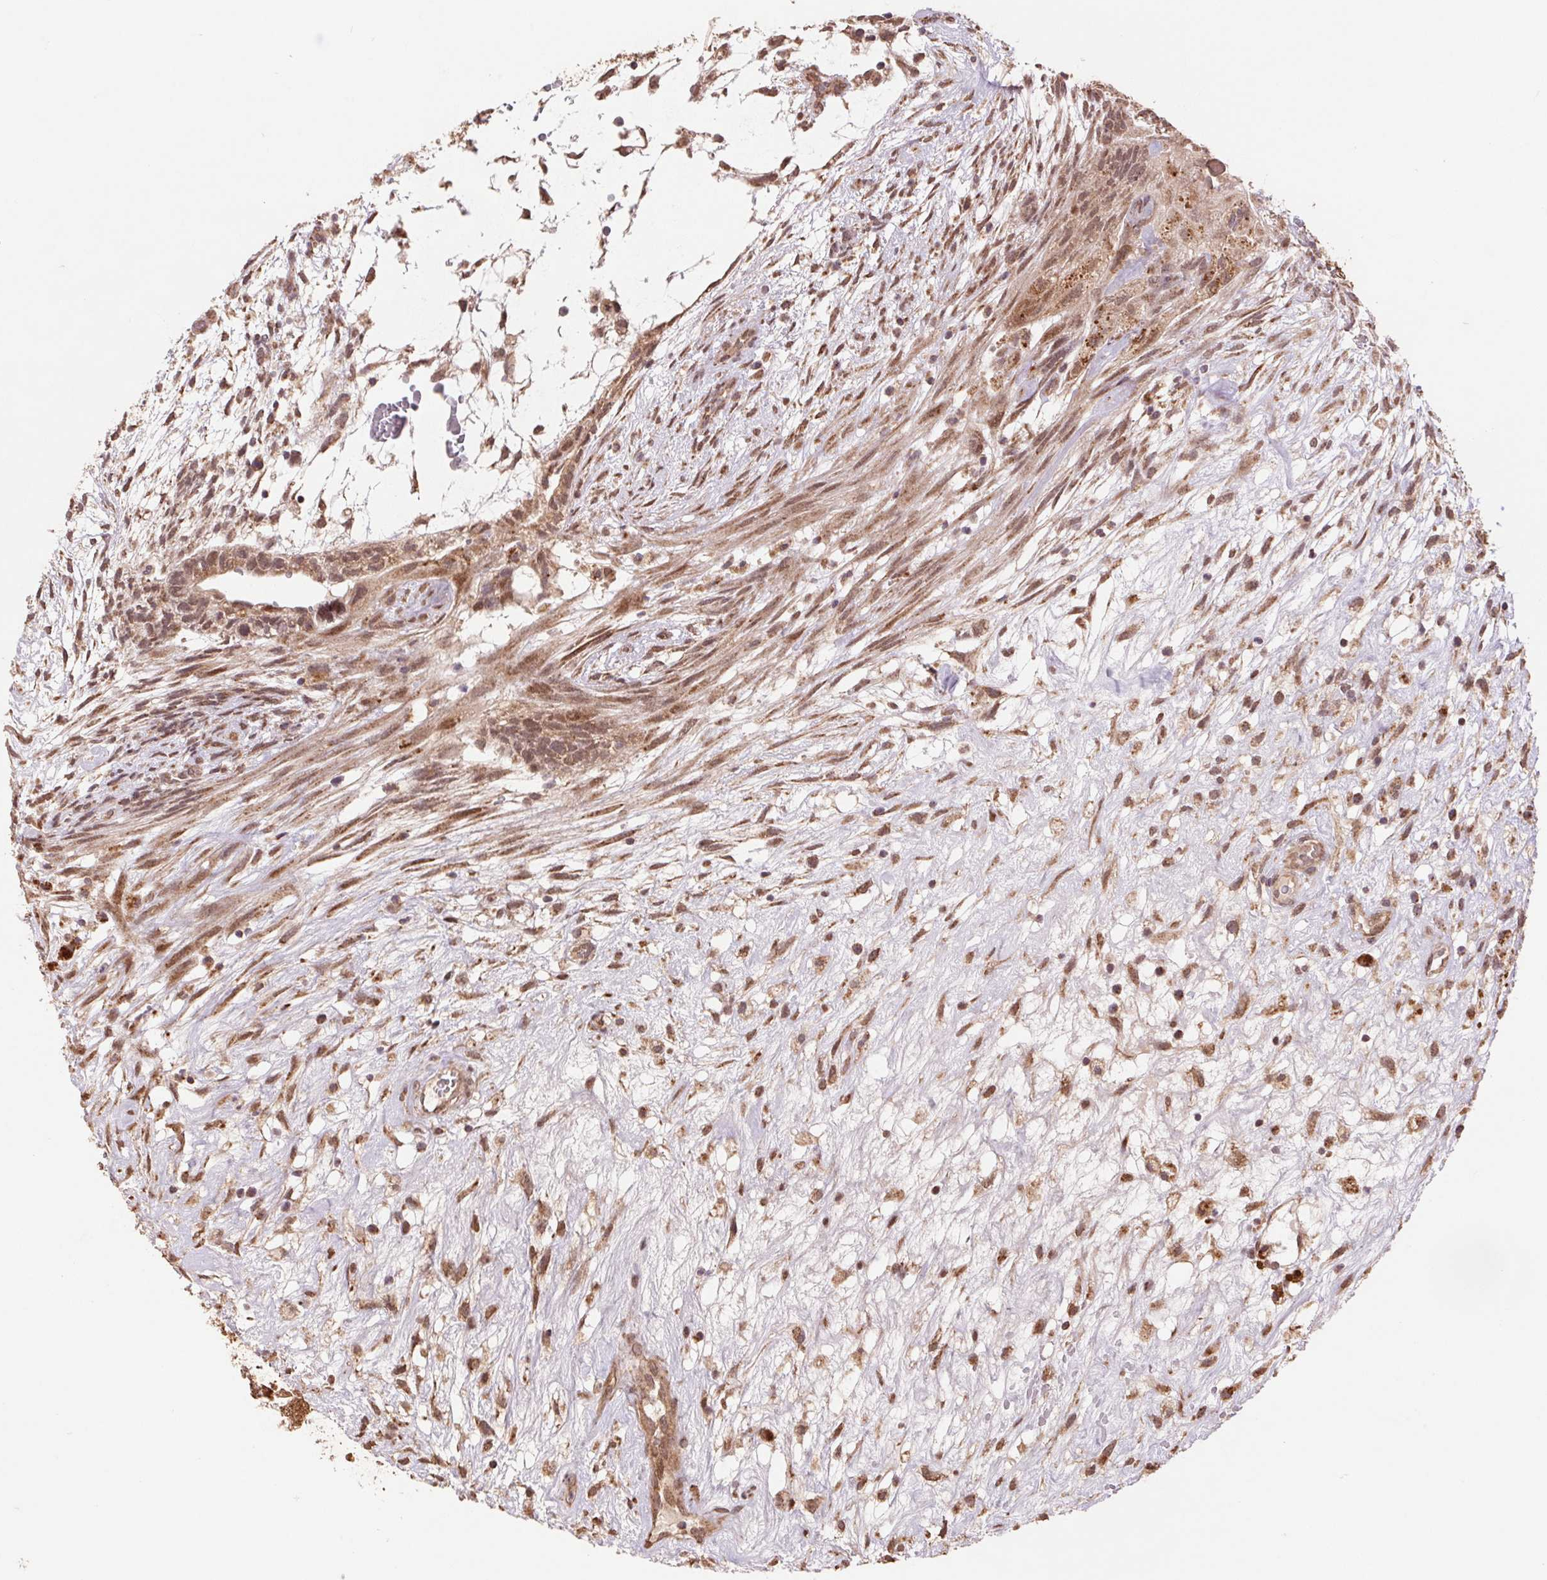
{"staining": {"intensity": "moderate", "quantity": ">75%", "location": "cytoplasmic/membranous,nuclear"}, "tissue": "testis cancer", "cell_type": "Tumor cells", "image_type": "cancer", "snomed": [{"axis": "morphology", "description": "Normal tissue, NOS"}, {"axis": "morphology", "description": "Carcinoma, Embryonal, NOS"}, {"axis": "topography", "description": "Testis"}], "caption": "The image demonstrates immunohistochemical staining of testis cancer (embryonal carcinoma). There is moderate cytoplasmic/membranous and nuclear staining is seen in approximately >75% of tumor cells.", "gene": "PDHA1", "patient": {"sex": "male", "age": 32}}